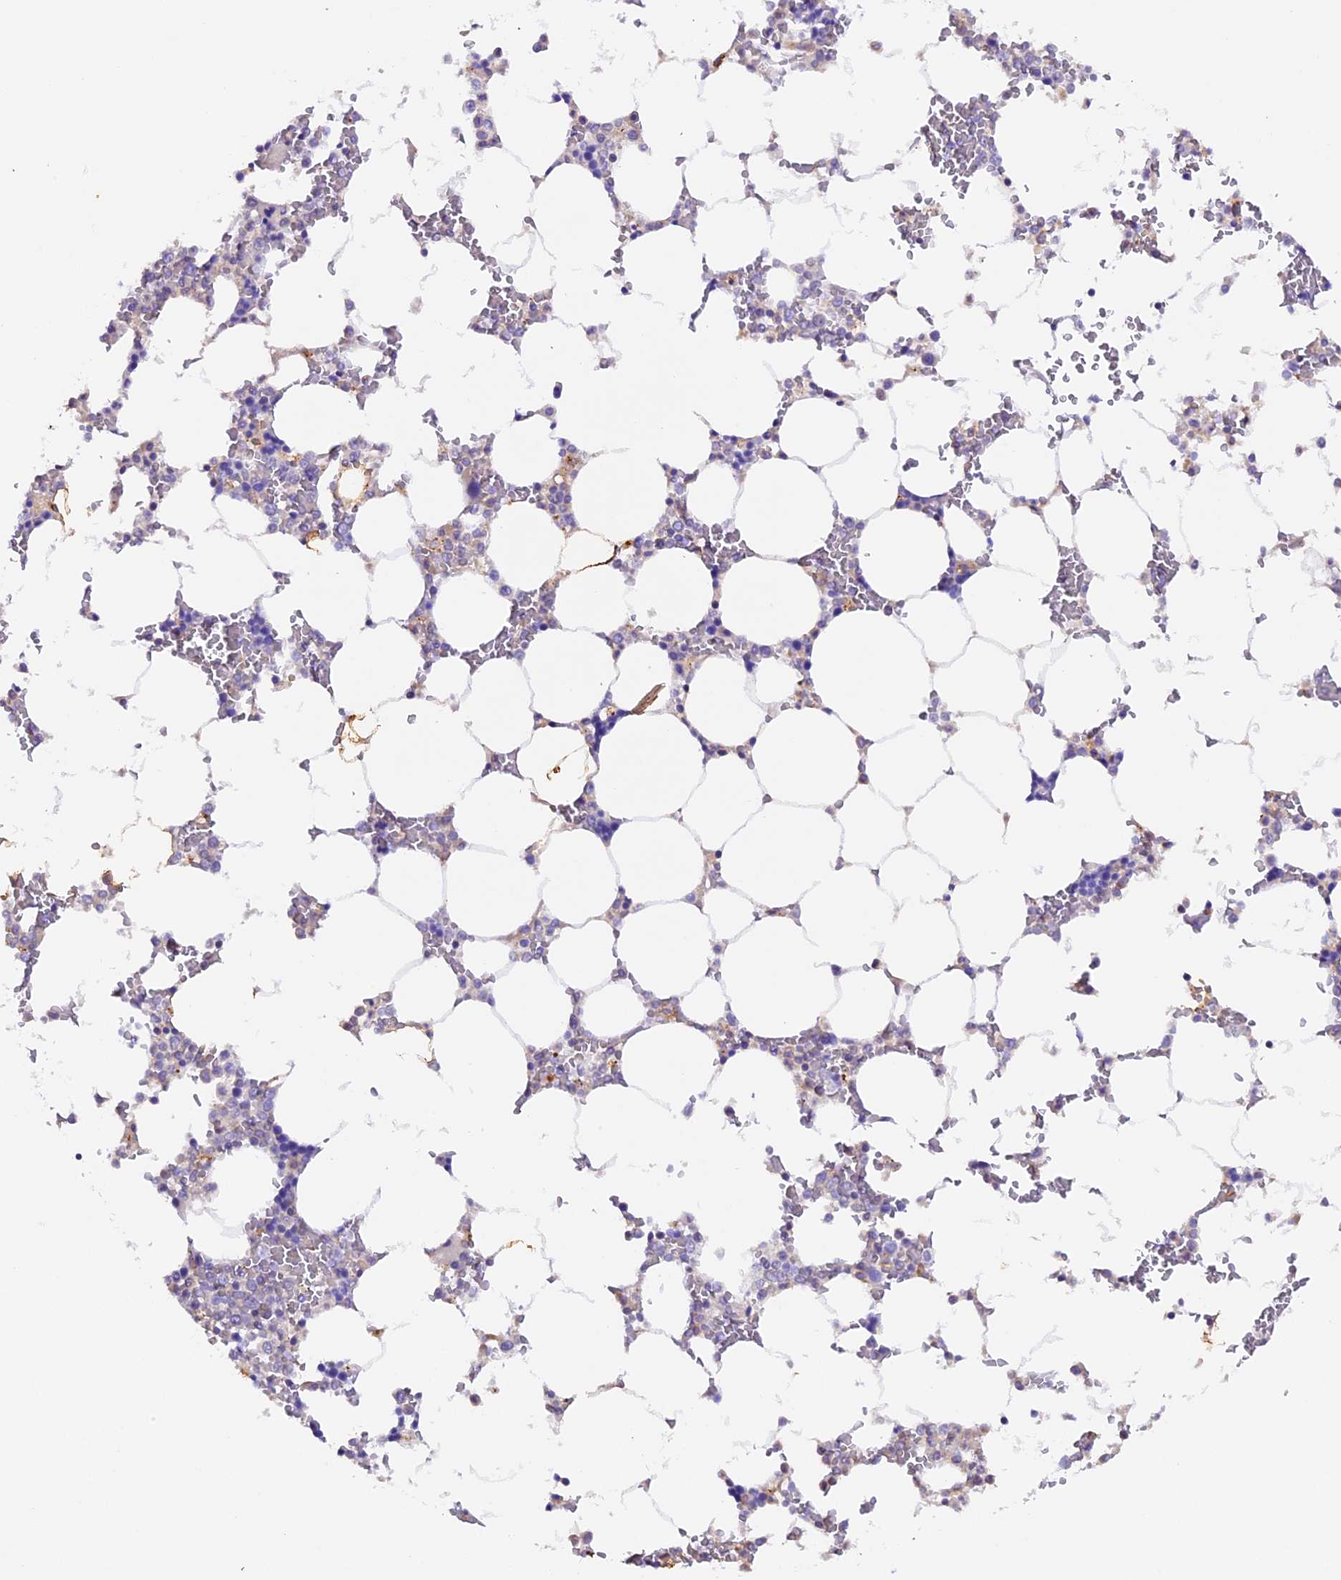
{"staining": {"intensity": "moderate", "quantity": "<25%", "location": "cytoplasmic/membranous"}, "tissue": "bone marrow", "cell_type": "Hematopoietic cells", "image_type": "normal", "snomed": [{"axis": "morphology", "description": "Normal tissue, NOS"}, {"axis": "topography", "description": "Bone marrow"}], "caption": "This micrograph exhibits immunohistochemistry staining of unremarkable bone marrow, with low moderate cytoplasmic/membranous staining in approximately <25% of hematopoietic cells.", "gene": "NCK2", "patient": {"sex": "male", "age": 64}}